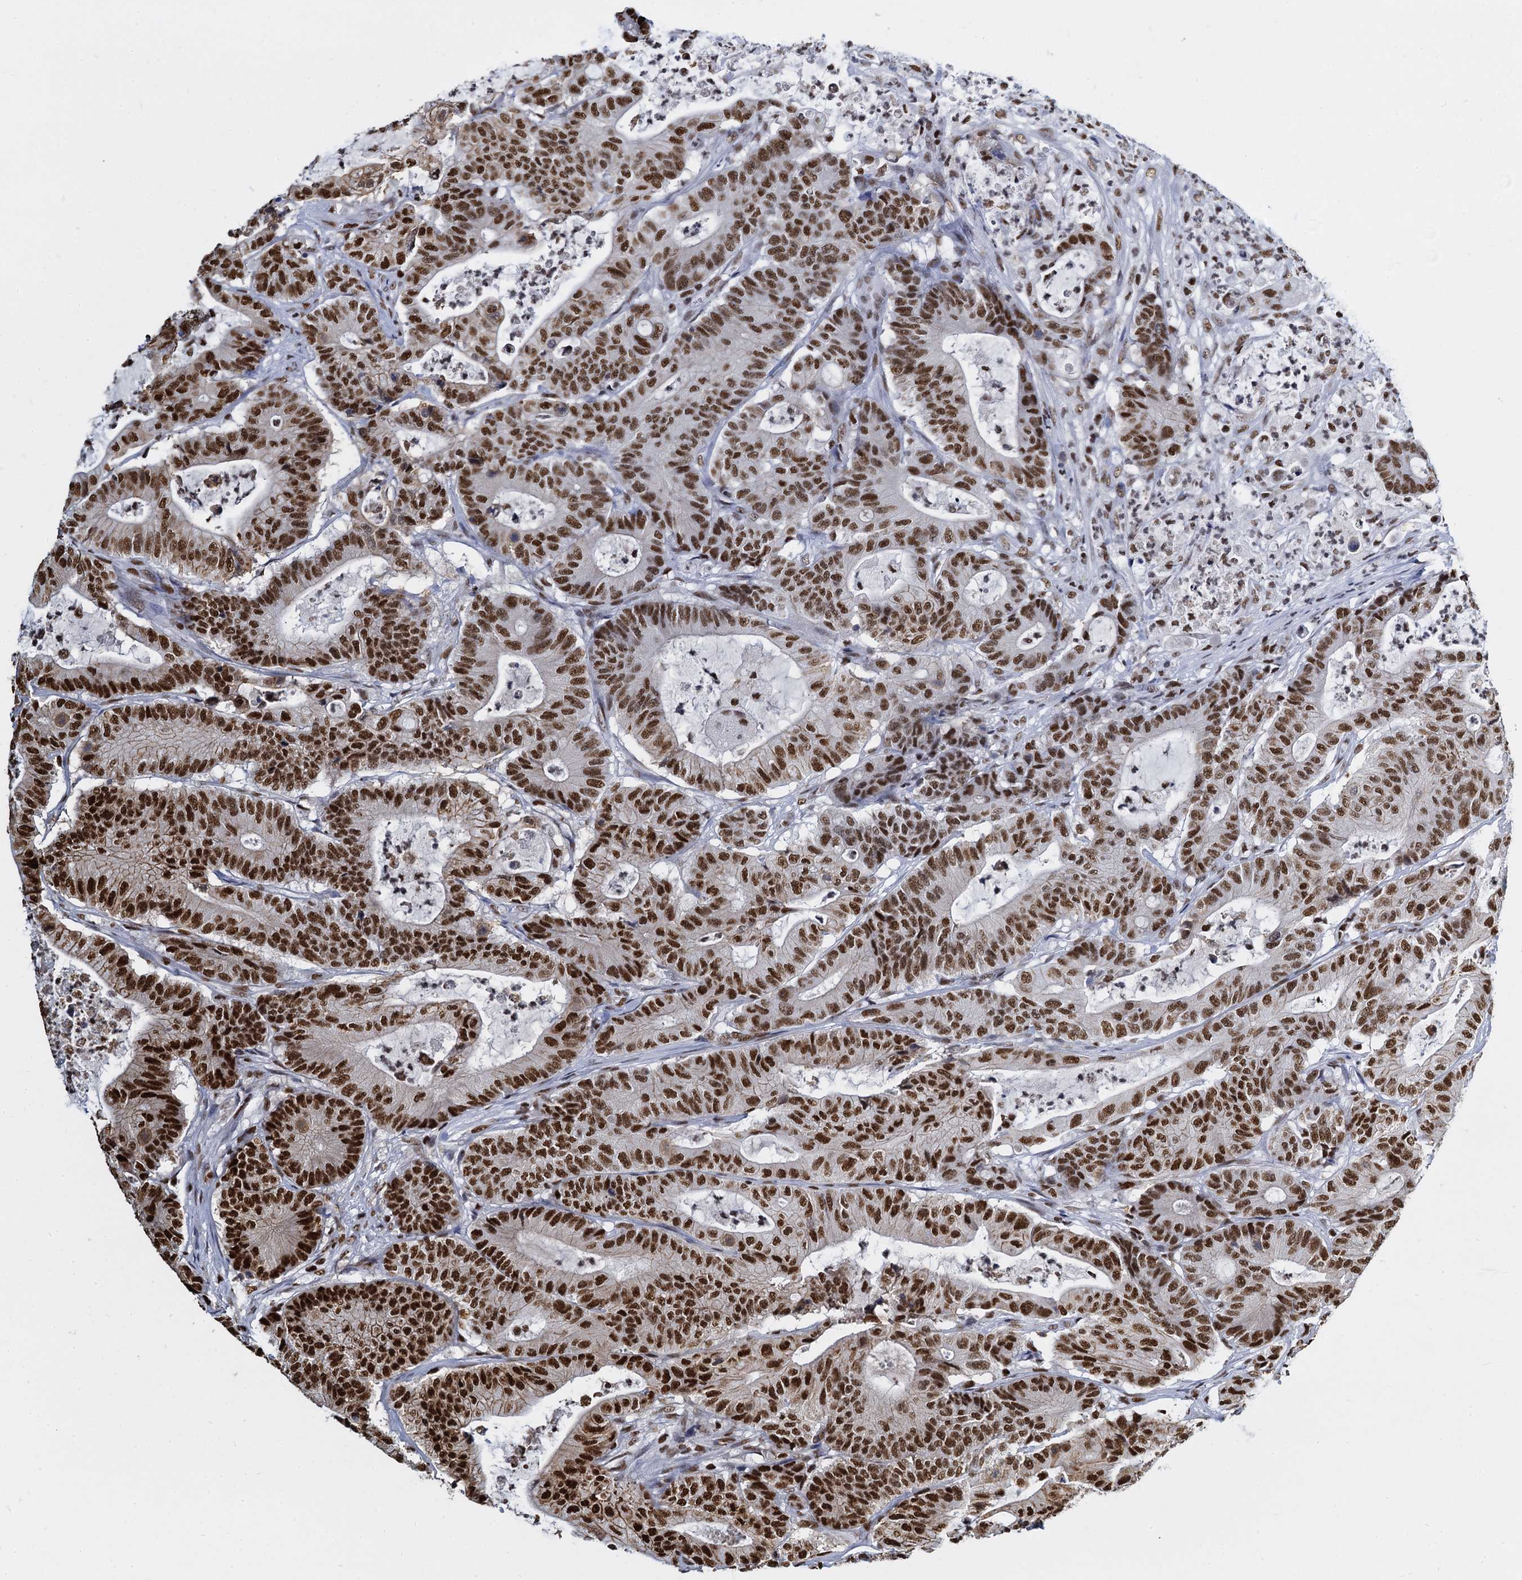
{"staining": {"intensity": "strong", "quantity": ">75%", "location": "nuclear"}, "tissue": "colorectal cancer", "cell_type": "Tumor cells", "image_type": "cancer", "snomed": [{"axis": "morphology", "description": "Adenocarcinoma, NOS"}, {"axis": "topography", "description": "Colon"}], "caption": "Strong nuclear positivity is present in about >75% of tumor cells in colorectal adenocarcinoma.", "gene": "DCPS", "patient": {"sex": "female", "age": 84}}